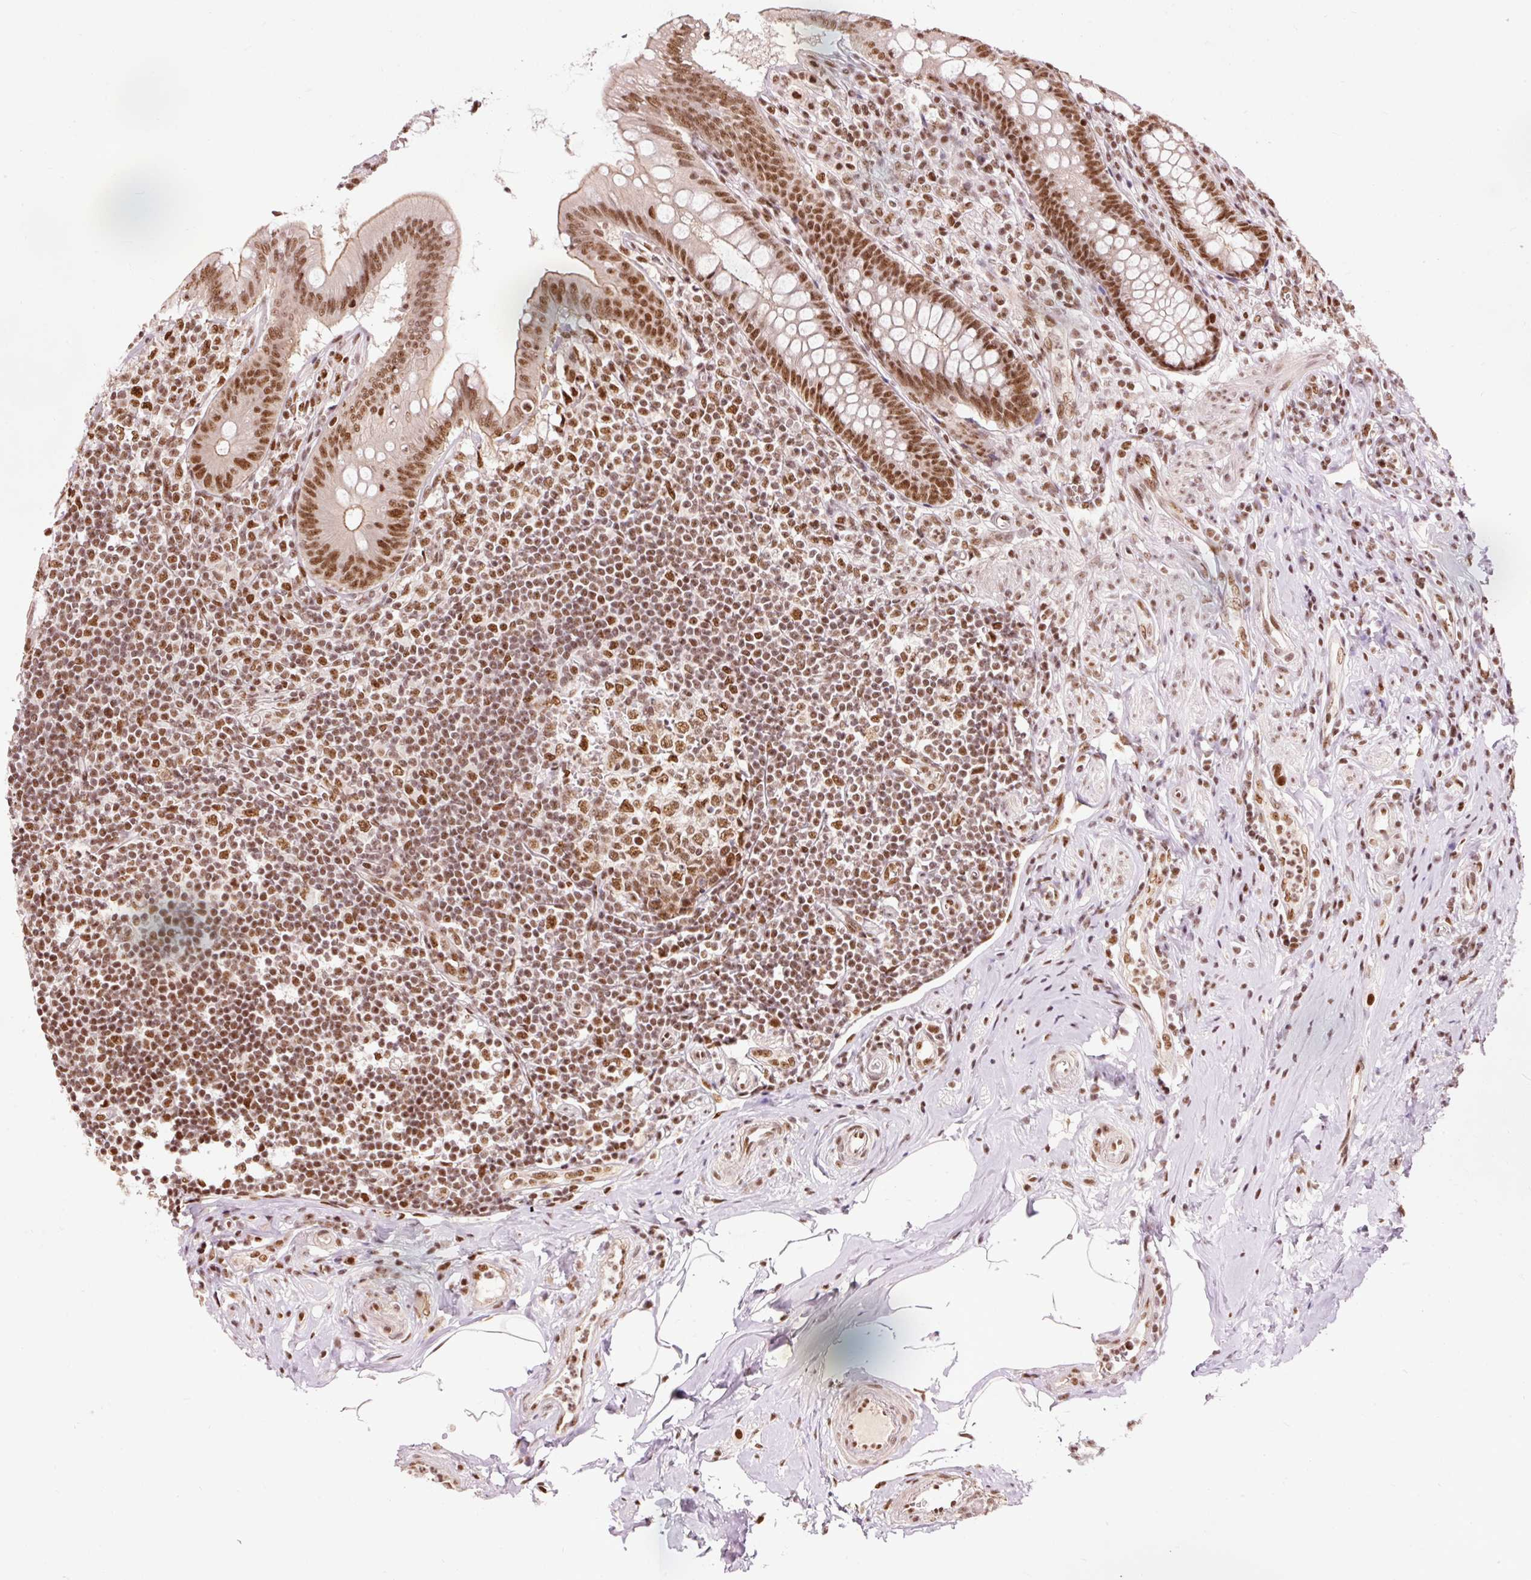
{"staining": {"intensity": "strong", "quantity": ">75%", "location": "cytoplasmic/membranous,nuclear"}, "tissue": "appendix", "cell_type": "Glandular cells", "image_type": "normal", "snomed": [{"axis": "morphology", "description": "Normal tissue, NOS"}, {"axis": "topography", "description": "Appendix"}], "caption": "A brown stain highlights strong cytoplasmic/membranous,nuclear staining of a protein in glandular cells of normal human appendix. (DAB IHC with brightfield microscopy, high magnification).", "gene": "ZBTB44", "patient": {"sex": "female", "age": 51}}